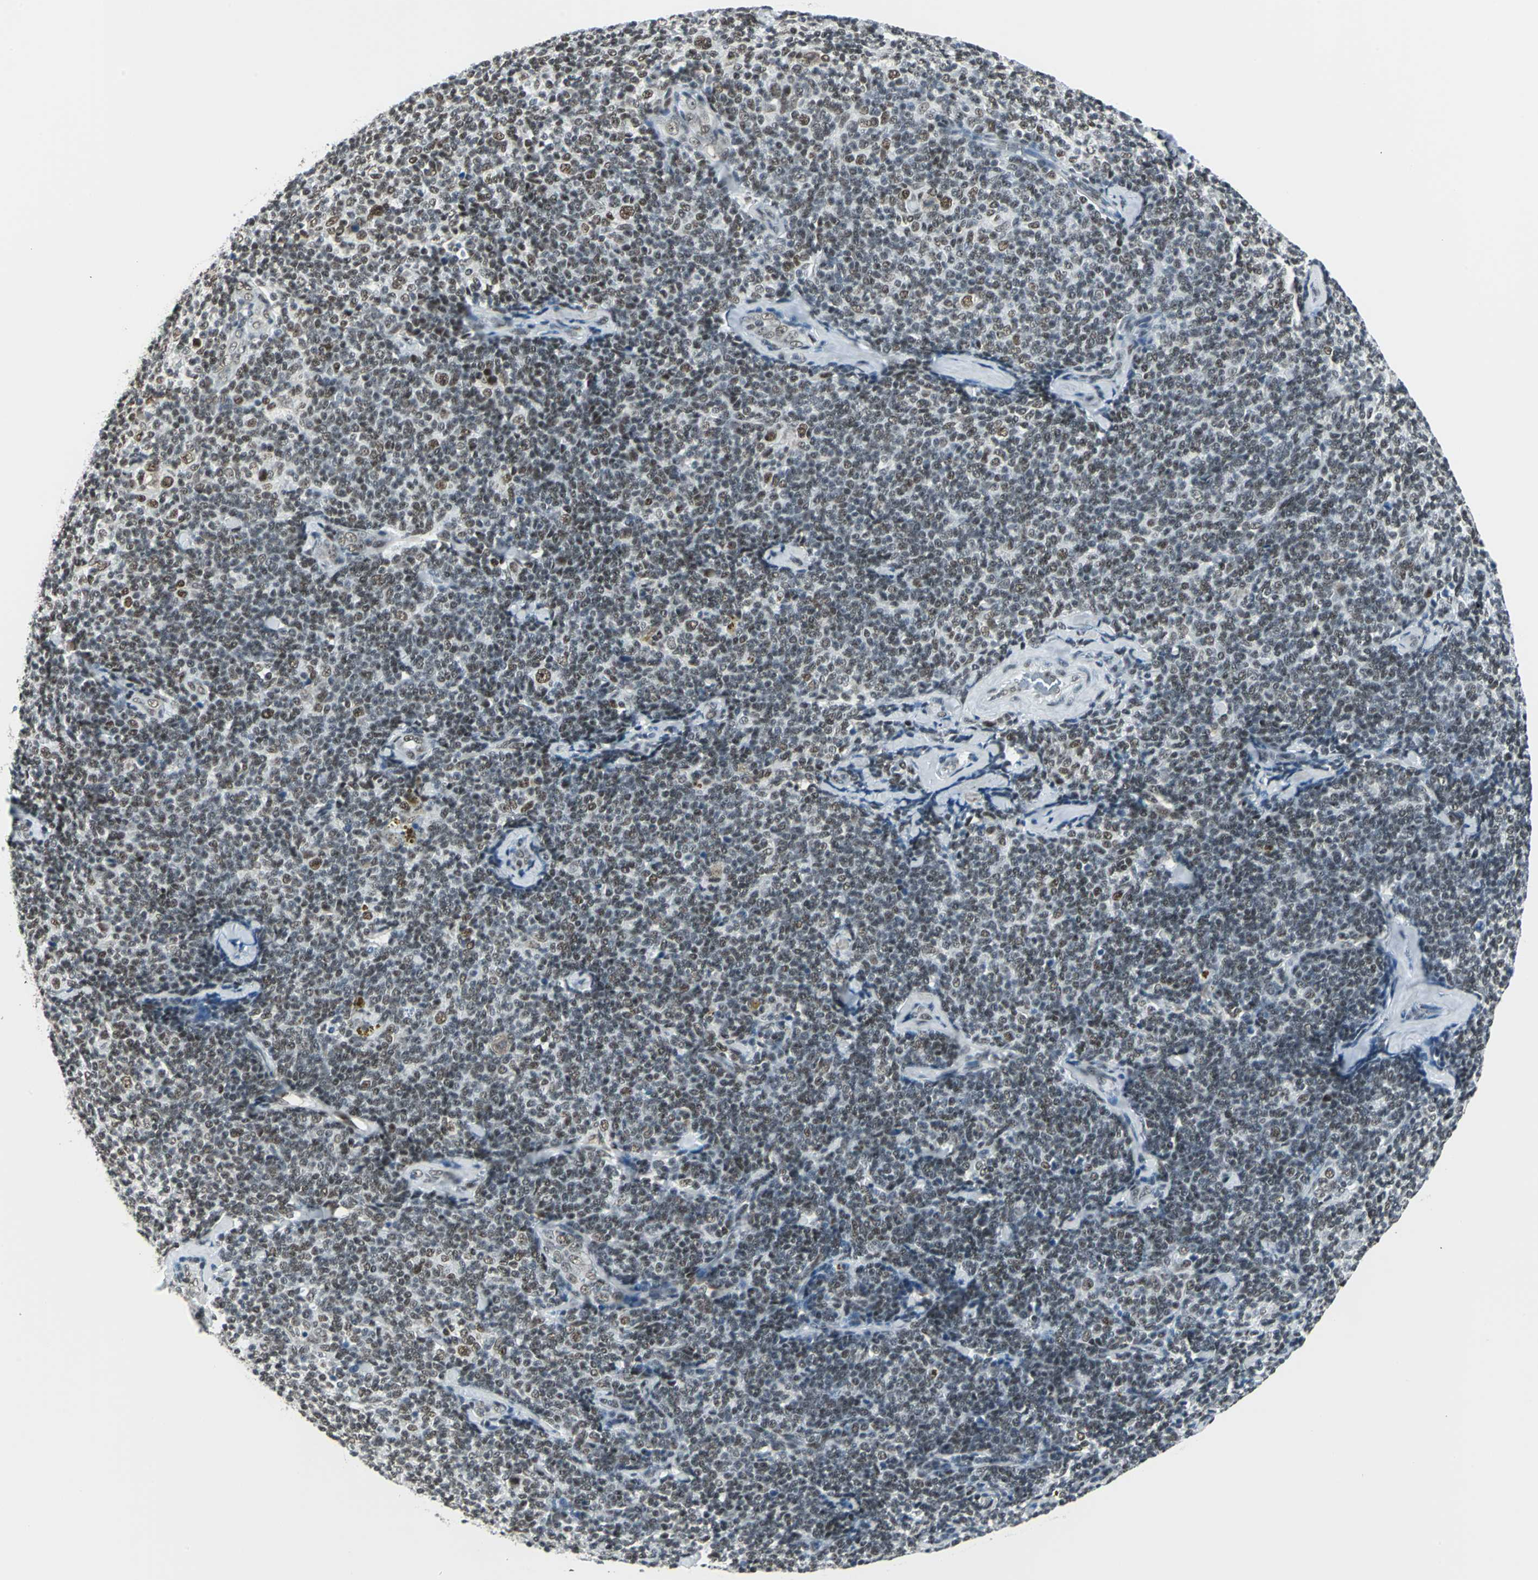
{"staining": {"intensity": "moderate", "quantity": "25%-75%", "location": "nuclear"}, "tissue": "lymphoma", "cell_type": "Tumor cells", "image_type": "cancer", "snomed": [{"axis": "morphology", "description": "Malignant lymphoma, non-Hodgkin's type, Low grade"}, {"axis": "topography", "description": "Lymph node"}], "caption": "Protein expression analysis of human low-grade malignant lymphoma, non-Hodgkin's type reveals moderate nuclear positivity in about 25%-75% of tumor cells. The protein is stained brown, and the nuclei are stained in blue (DAB IHC with brightfield microscopy, high magnification).", "gene": "ADNP", "patient": {"sex": "female", "age": 56}}